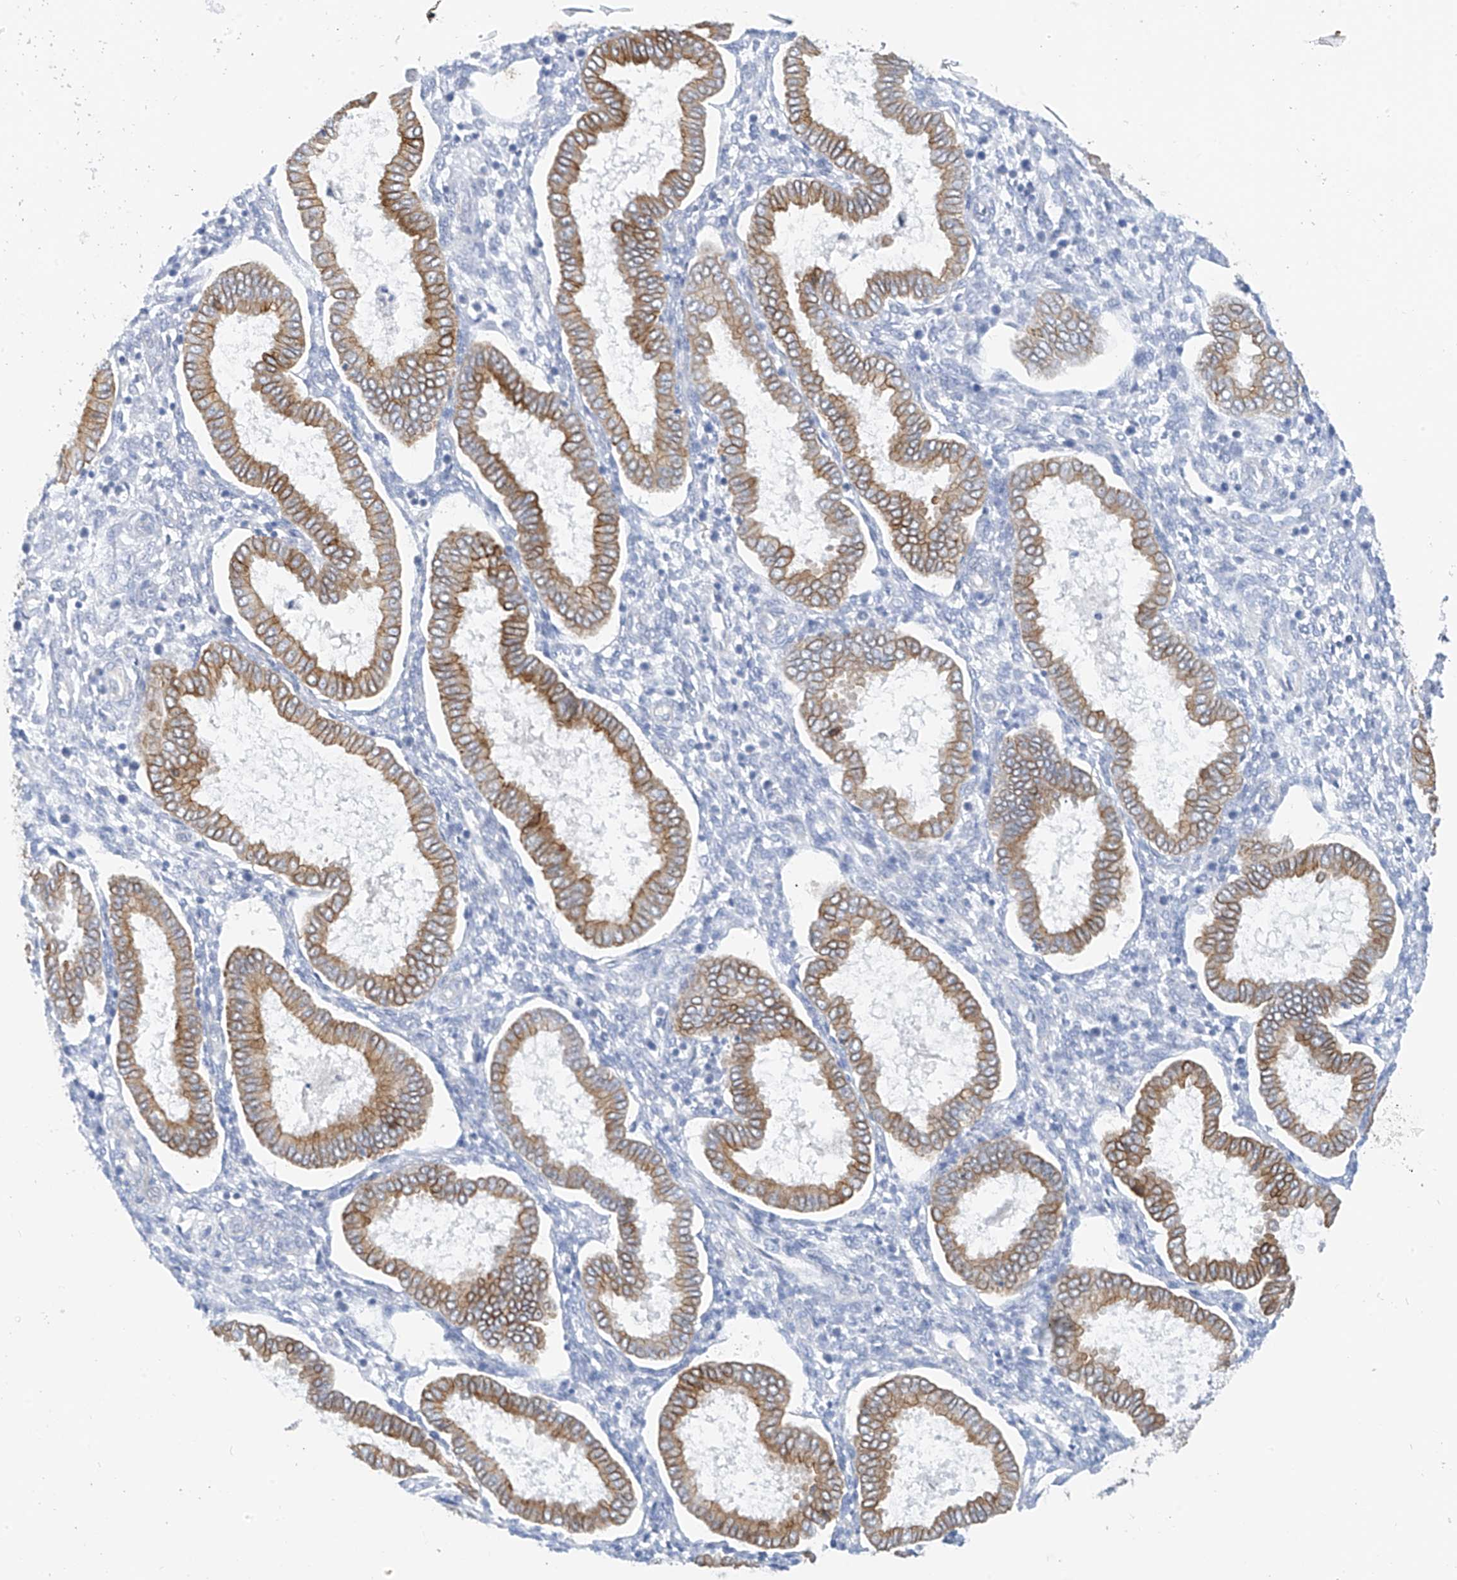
{"staining": {"intensity": "negative", "quantity": "none", "location": "none"}, "tissue": "endometrium", "cell_type": "Cells in endometrial stroma", "image_type": "normal", "snomed": [{"axis": "morphology", "description": "Normal tissue, NOS"}, {"axis": "topography", "description": "Endometrium"}], "caption": "Human endometrium stained for a protein using IHC exhibits no positivity in cells in endometrial stroma.", "gene": "PIK3C2B", "patient": {"sex": "female", "age": 24}}